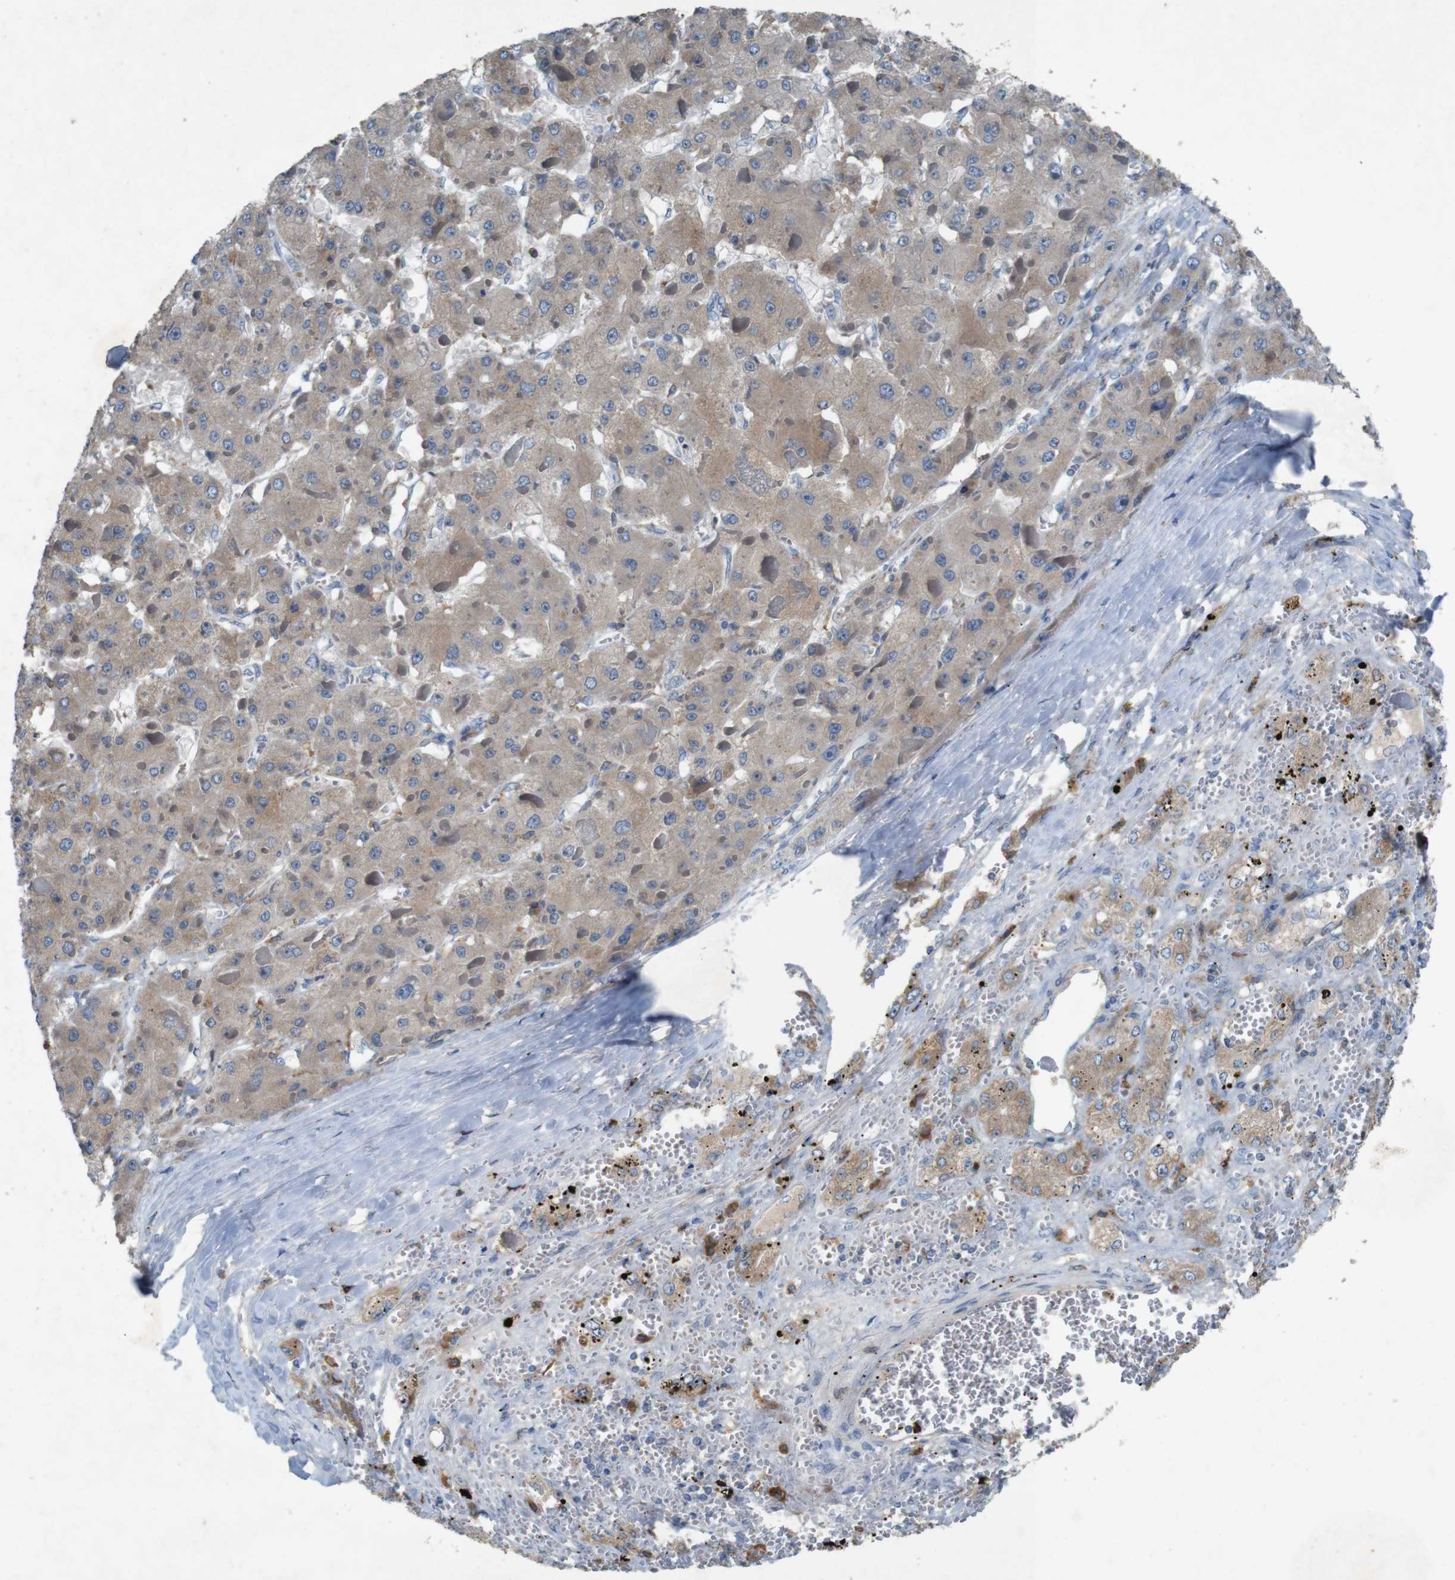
{"staining": {"intensity": "moderate", "quantity": ">75%", "location": "cytoplasmic/membranous"}, "tissue": "liver cancer", "cell_type": "Tumor cells", "image_type": "cancer", "snomed": [{"axis": "morphology", "description": "Carcinoma, Hepatocellular, NOS"}, {"axis": "topography", "description": "Liver"}], "caption": "Moderate cytoplasmic/membranous staining for a protein is seen in about >75% of tumor cells of liver hepatocellular carcinoma using IHC.", "gene": "MOGAT3", "patient": {"sex": "female", "age": 73}}